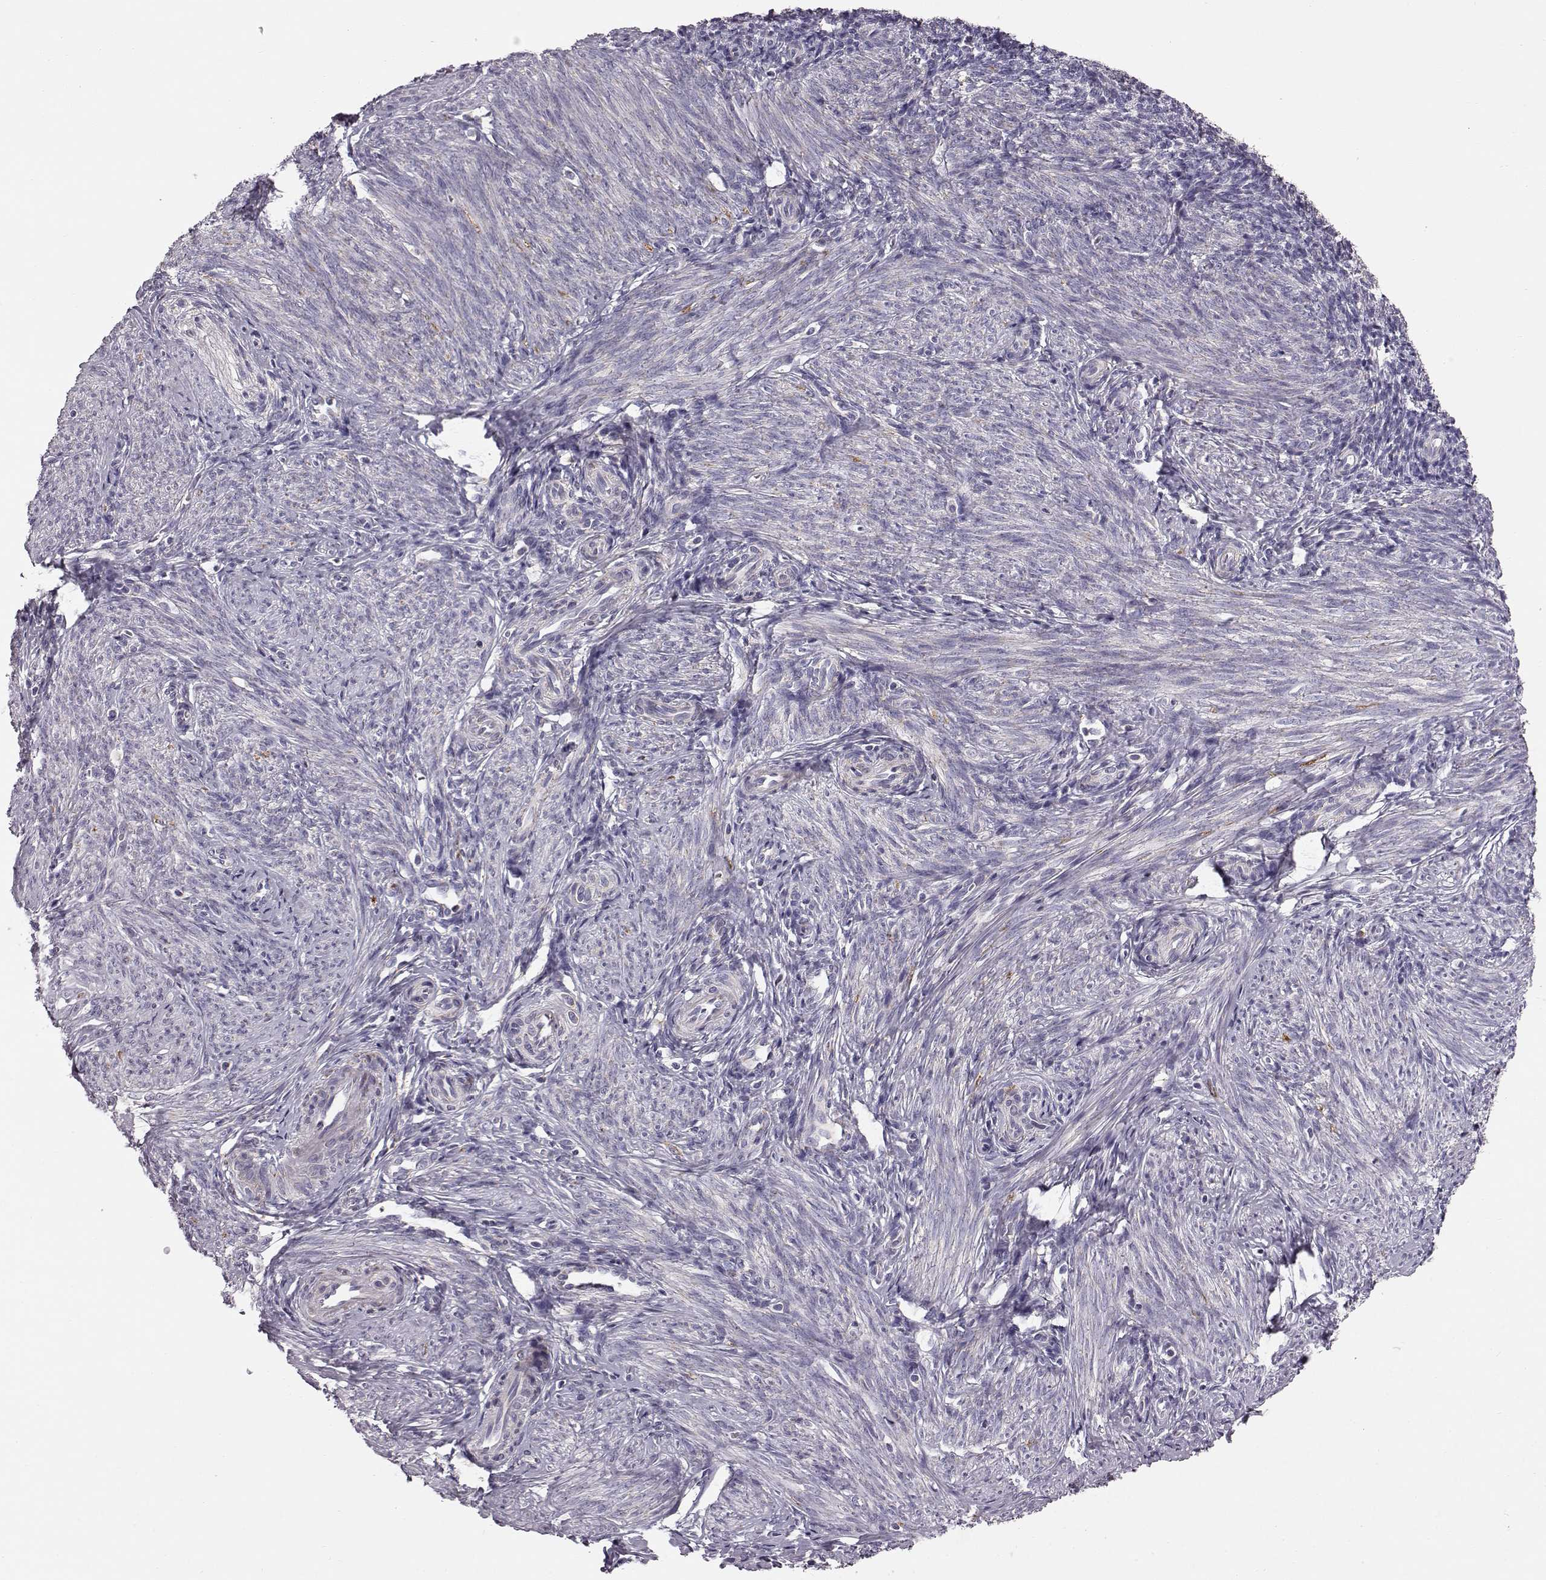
{"staining": {"intensity": "negative", "quantity": "none", "location": "none"}, "tissue": "endometrium", "cell_type": "Cells in endometrial stroma", "image_type": "normal", "snomed": [{"axis": "morphology", "description": "Normal tissue, NOS"}, {"axis": "topography", "description": "Endometrium"}], "caption": "Immunohistochemical staining of unremarkable endometrium shows no significant positivity in cells in endometrial stroma.", "gene": "ATP5MF", "patient": {"sex": "female", "age": 40}}